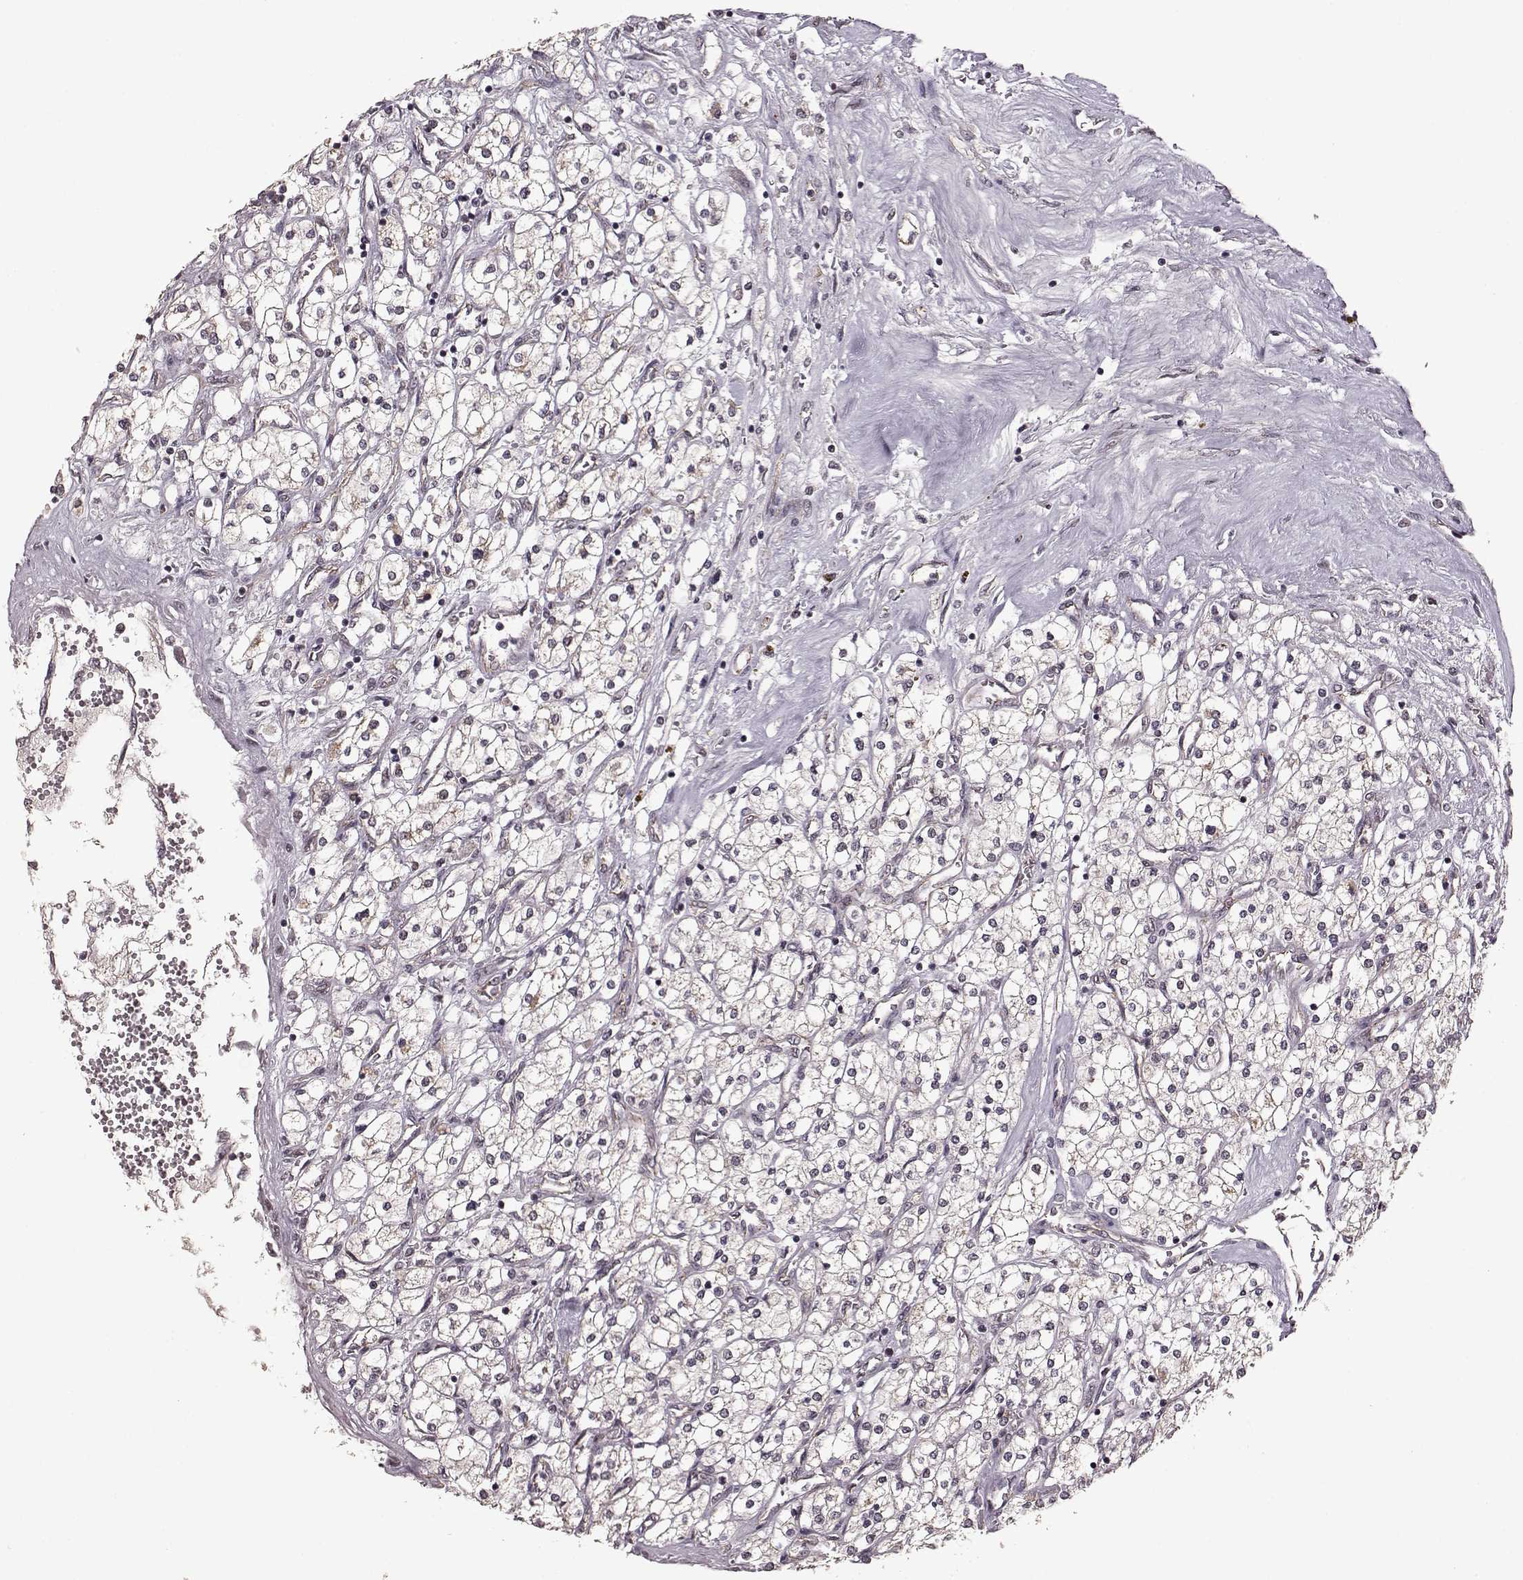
{"staining": {"intensity": "negative", "quantity": "none", "location": "none"}, "tissue": "renal cancer", "cell_type": "Tumor cells", "image_type": "cancer", "snomed": [{"axis": "morphology", "description": "Adenocarcinoma, NOS"}, {"axis": "topography", "description": "Kidney"}], "caption": "Immunohistochemistry of human renal adenocarcinoma displays no staining in tumor cells.", "gene": "RRAGD", "patient": {"sex": "male", "age": 80}}